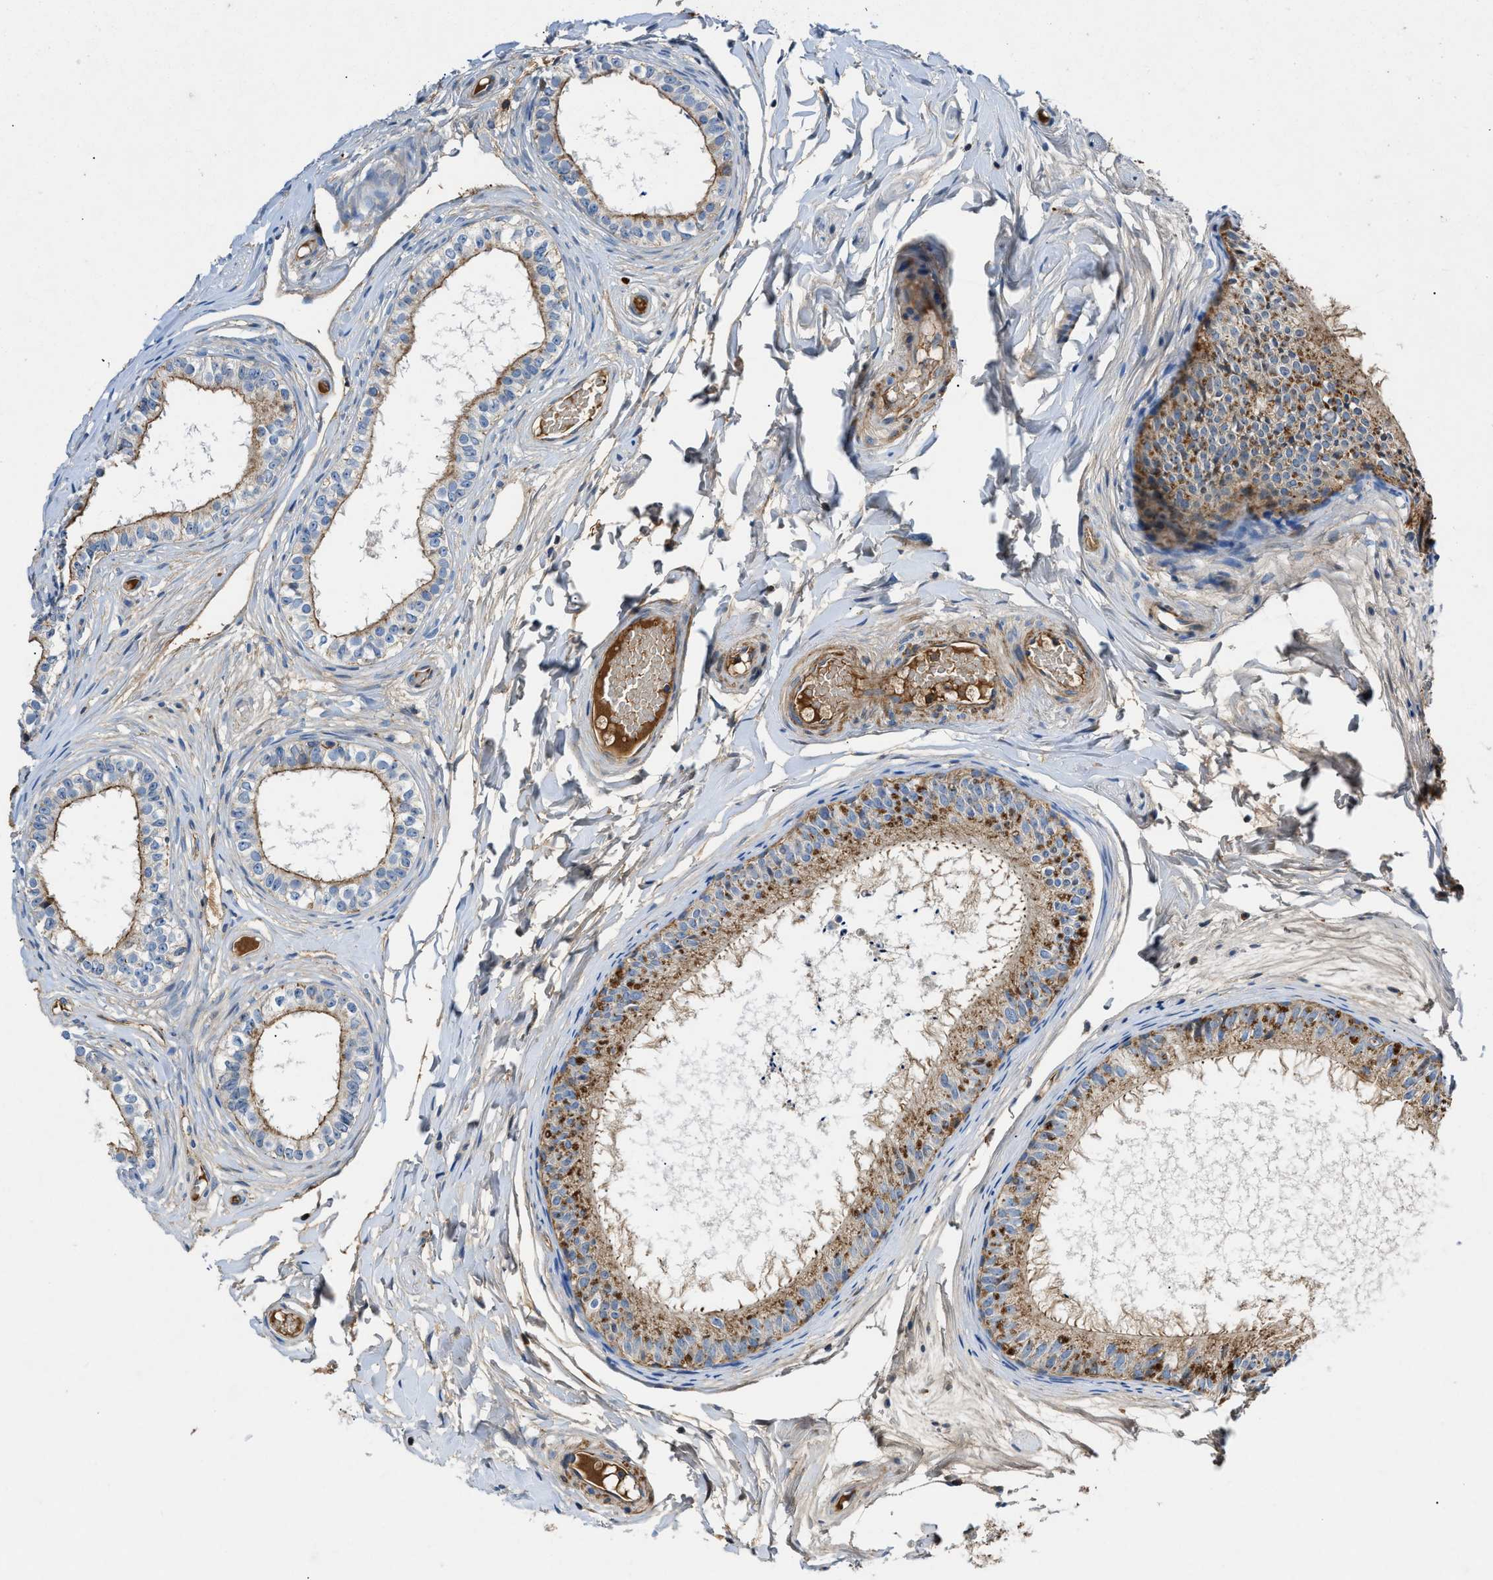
{"staining": {"intensity": "moderate", "quantity": ">75%", "location": "cytoplasmic/membranous"}, "tissue": "epididymis", "cell_type": "Glandular cells", "image_type": "normal", "snomed": [{"axis": "morphology", "description": "Normal tissue, NOS"}, {"axis": "topography", "description": "Epididymis"}], "caption": "Glandular cells demonstrate moderate cytoplasmic/membranous expression in about >75% of cells in benign epididymis.", "gene": "ATP6V0D1", "patient": {"sex": "male", "age": 46}}